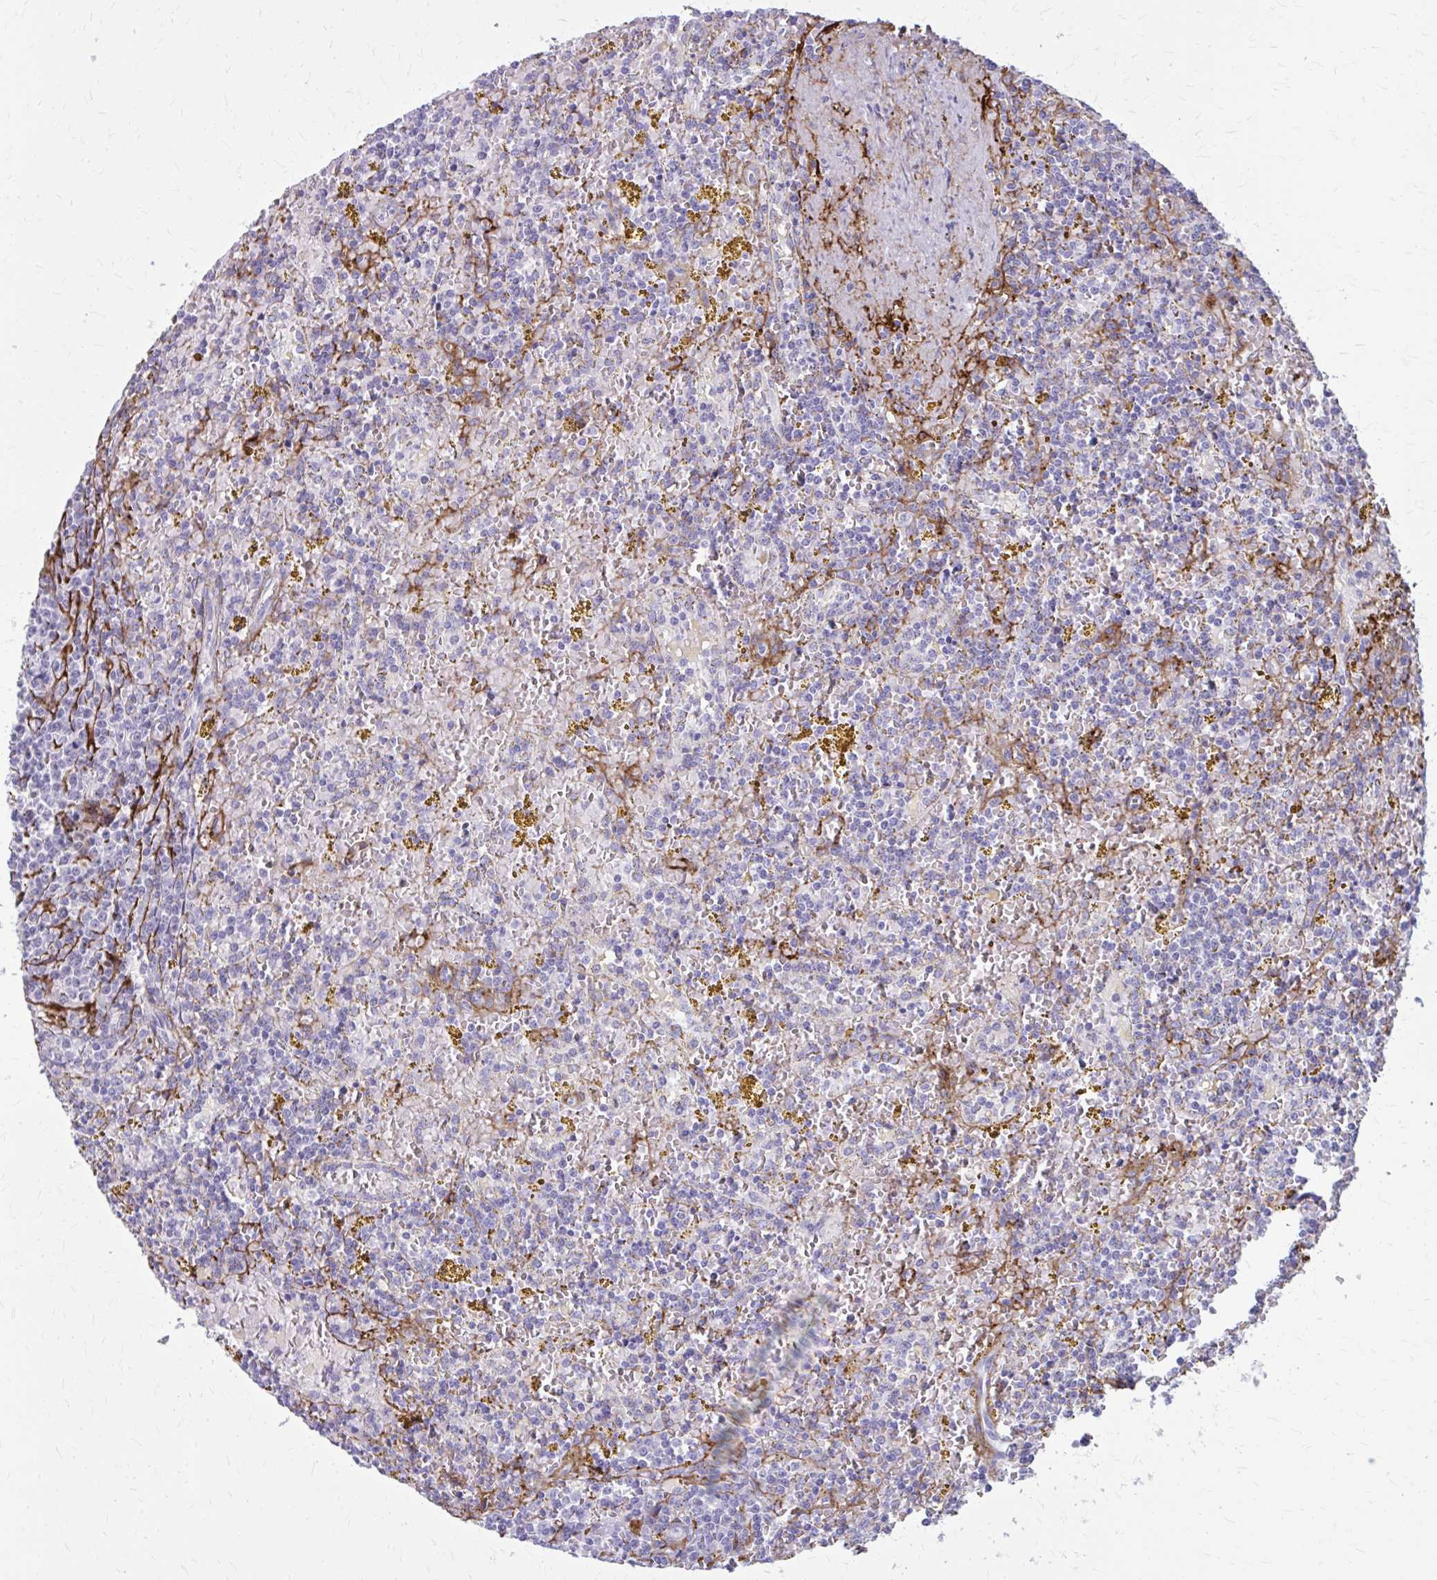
{"staining": {"intensity": "negative", "quantity": "none", "location": "none"}, "tissue": "lymphoma", "cell_type": "Tumor cells", "image_type": "cancer", "snomed": [{"axis": "morphology", "description": "Malignant lymphoma, non-Hodgkin's type, Low grade"}, {"axis": "topography", "description": "Spleen"}, {"axis": "topography", "description": "Lymph node"}], "caption": "Tumor cells show no significant staining in low-grade malignant lymphoma, non-Hodgkin's type. (DAB IHC visualized using brightfield microscopy, high magnification).", "gene": "AKAP12", "patient": {"sex": "female", "age": 66}}